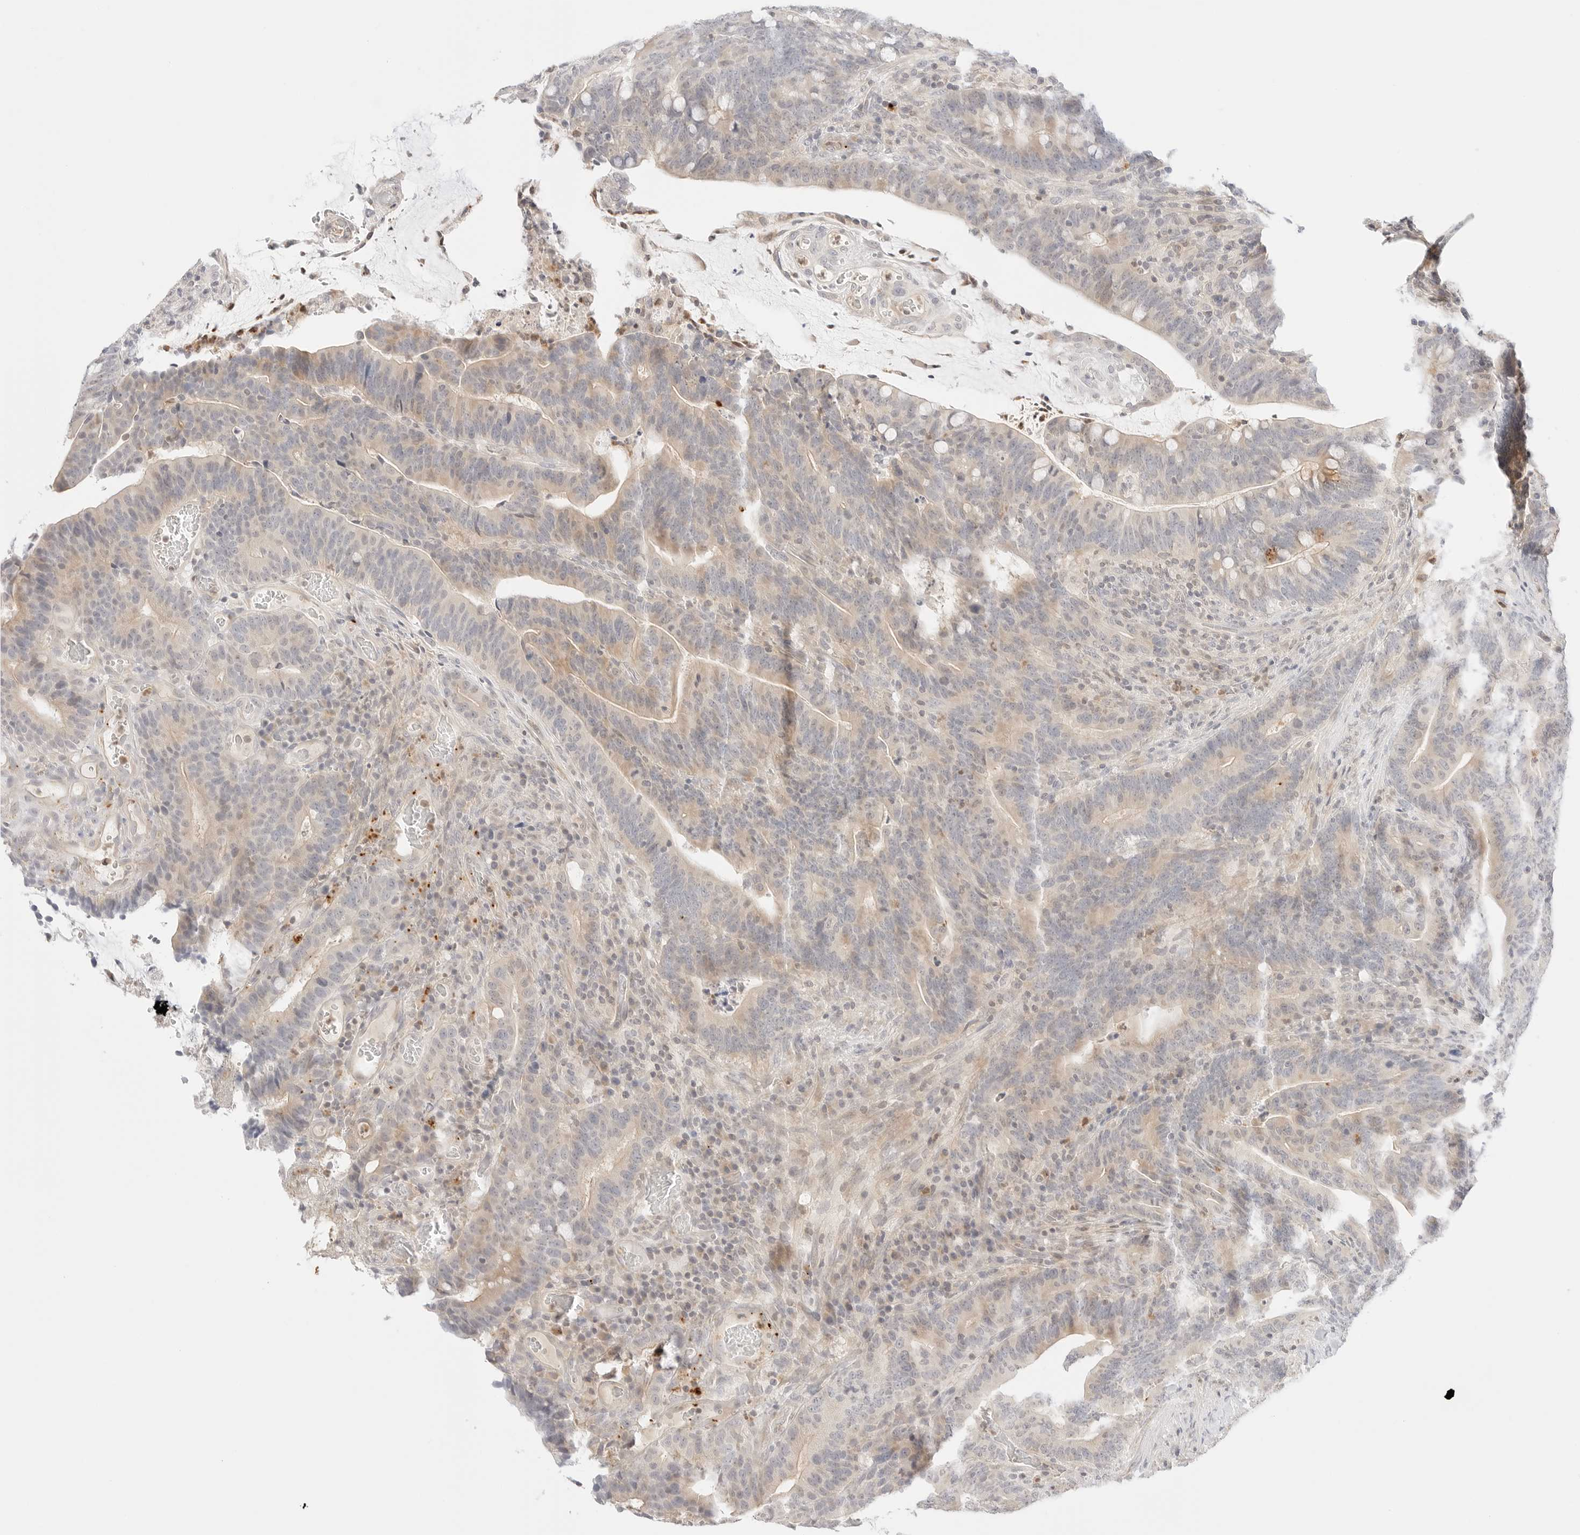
{"staining": {"intensity": "weak", "quantity": "25%-75%", "location": "cytoplasmic/membranous"}, "tissue": "colorectal cancer", "cell_type": "Tumor cells", "image_type": "cancer", "snomed": [{"axis": "morphology", "description": "Adenocarcinoma, NOS"}, {"axis": "topography", "description": "Colon"}], "caption": "Colorectal cancer (adenocarcinoma) was stained to show a protein in brown. There is low levels of weak cytoplasmic/membranous staining in approximately 25%-75% of tumor cells.", "gene": "GNAS", "patient": {"sex": "female", "age": 66}}